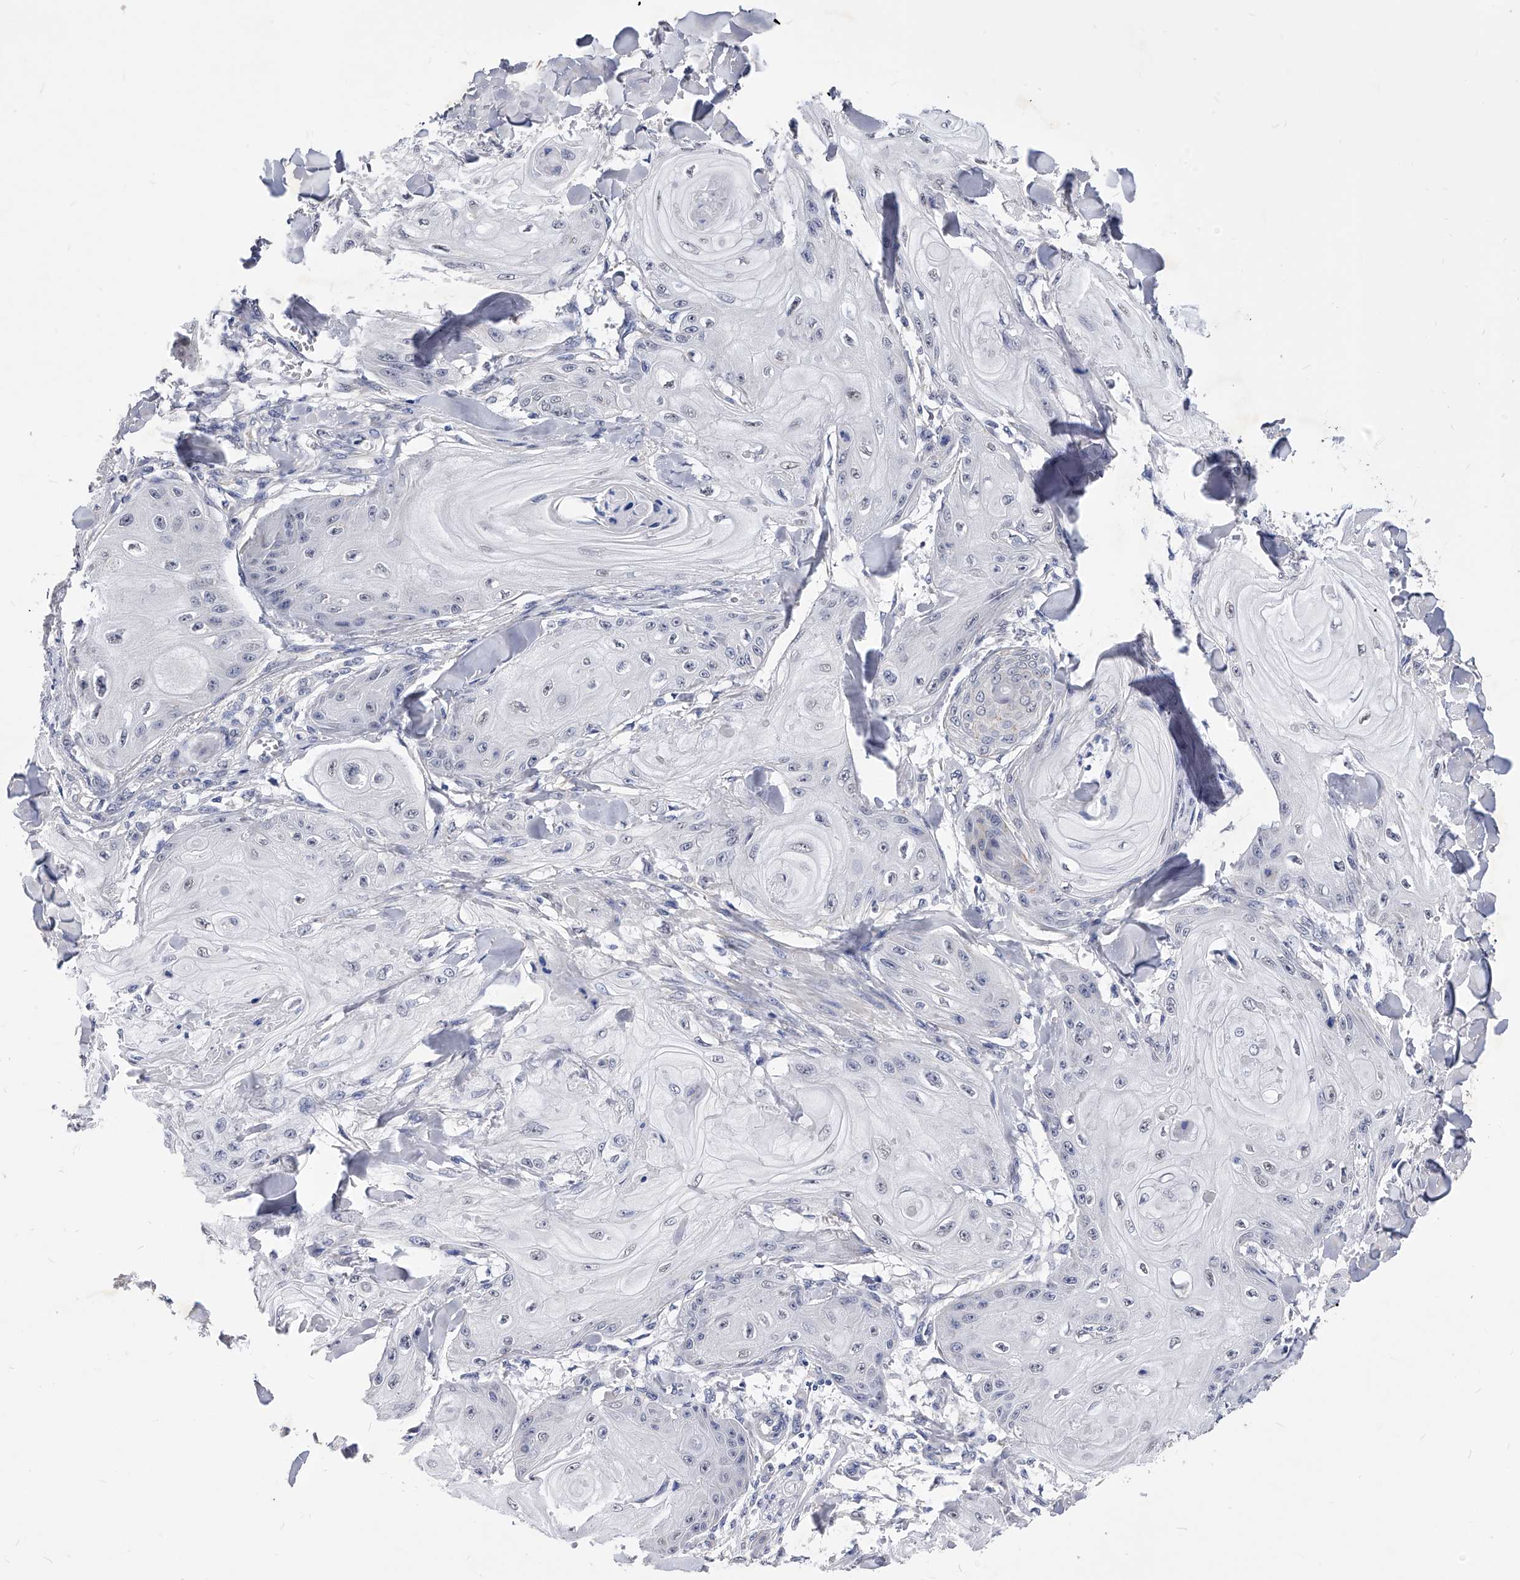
{"staining": {"intensity": "weak", "quantity": "<25%", "location": "nuclear"}, "tissue": "skin cancer", "cell_type": "Tumor cells", "image_type": "cancer", "snomed": [{"axis": "morphology", "description": "Squamous cell carcinoma, NOS"}, {"axis": "topography", "description": "Skin"}], "caption": "Immunohistochemistry (IHC) micrograph of human skin cancer (squamous cell carcinoma) stained for a protein (brown), which shows no expression in tumor cells.", "gene": "ZNF529", "patient": {"sex": "male", "age": 74}}